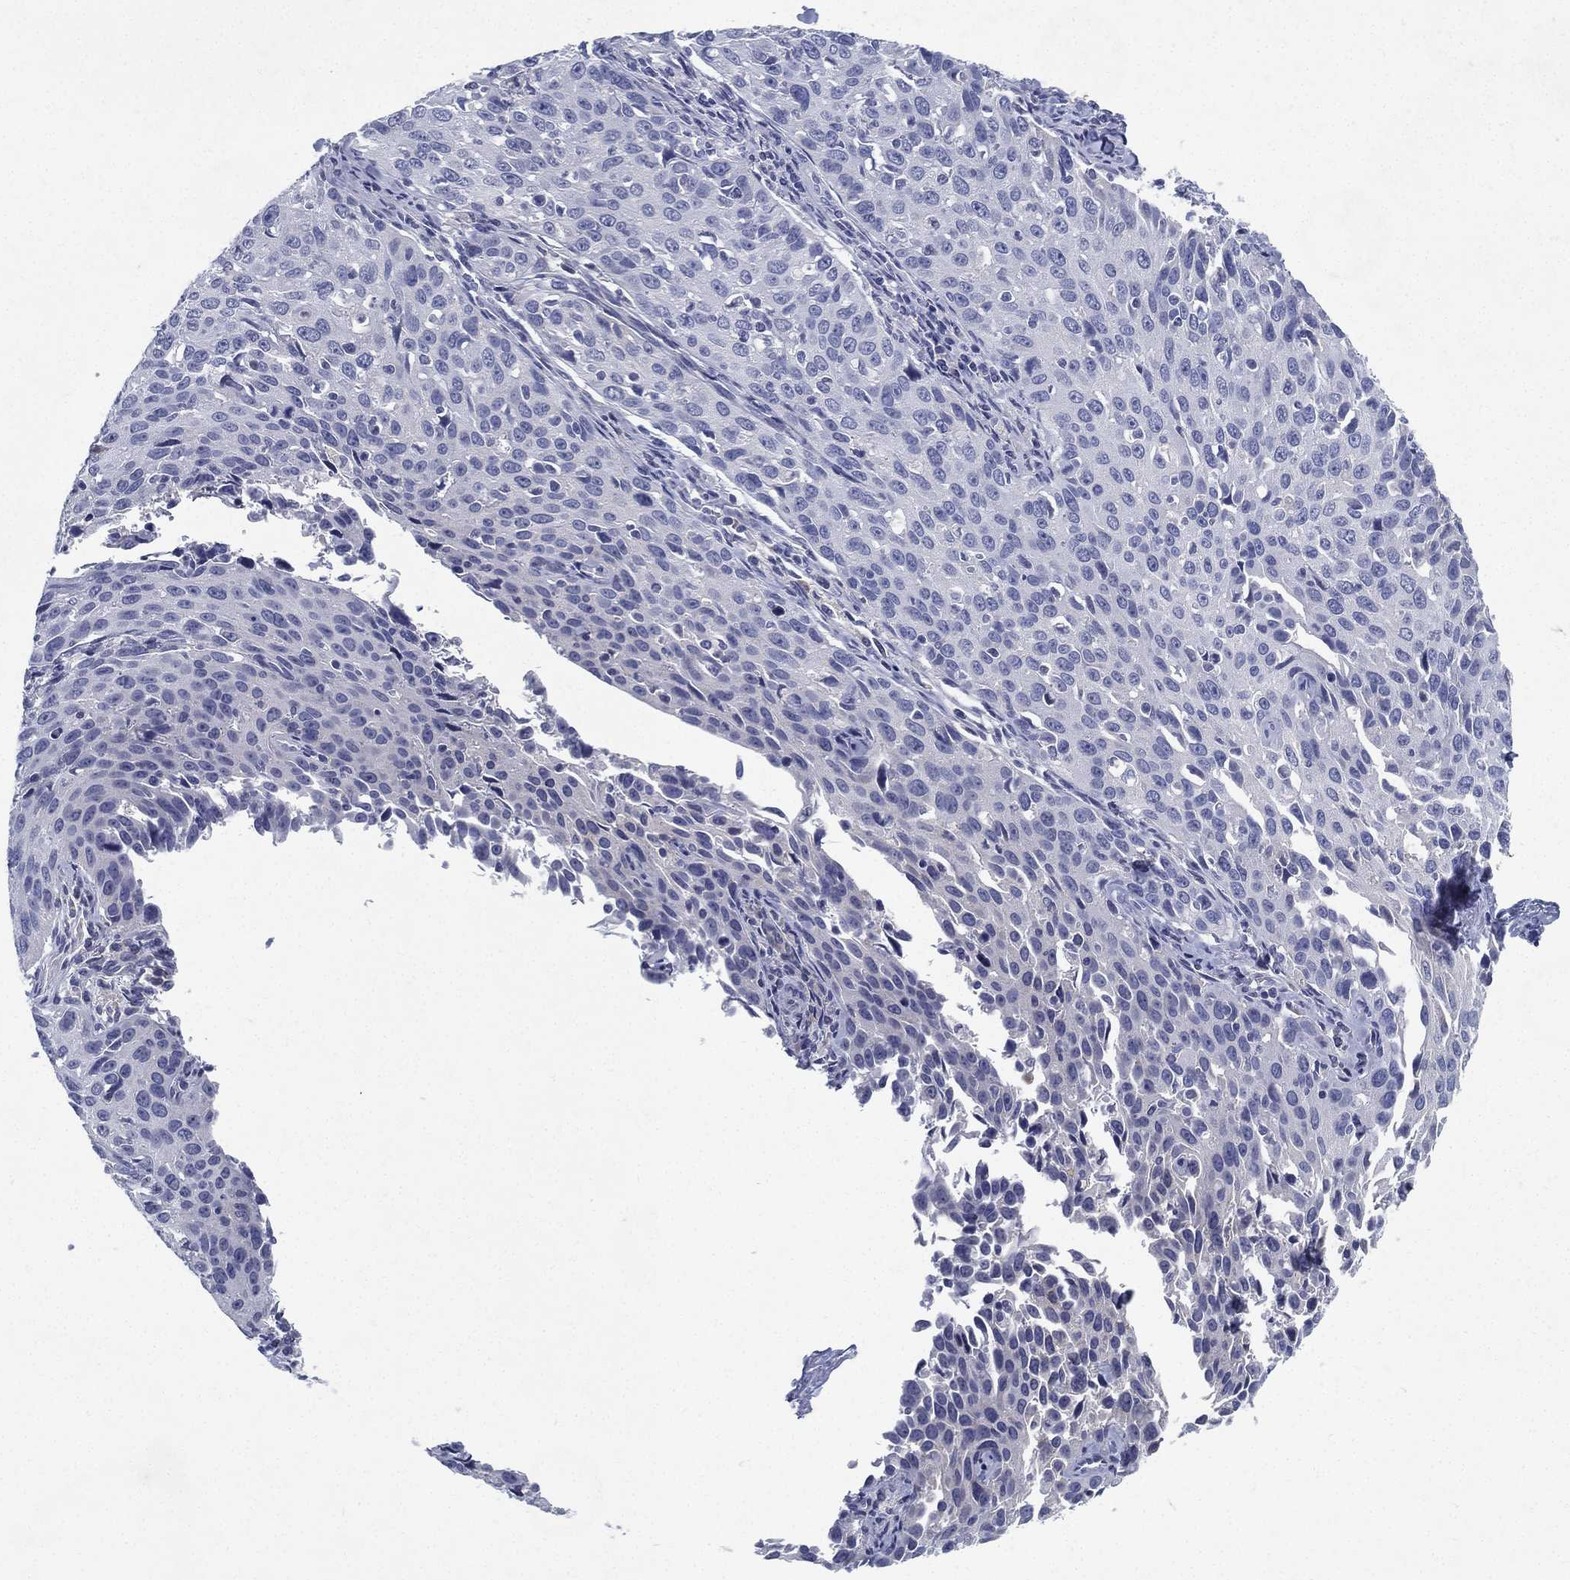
{"staining": {"intensity": "negative", "quantity": "none", "location": "none"}, "tissue": "cervical cancer", "cell_type": "Tumor cells", "image_type": "cancer", "snomed": [{"axis": "morphology", "description": "Squamous cell carcinoma, NOS"}, {"axis": "topography", "description": "Cervix"}], "caption": "This is an IHC histopathology image of human squamous cell carcinoma (cervical). There is no staining in tumor cells.", "gene": "RGS13", "patient": {"sex": "female", "age": 26}}